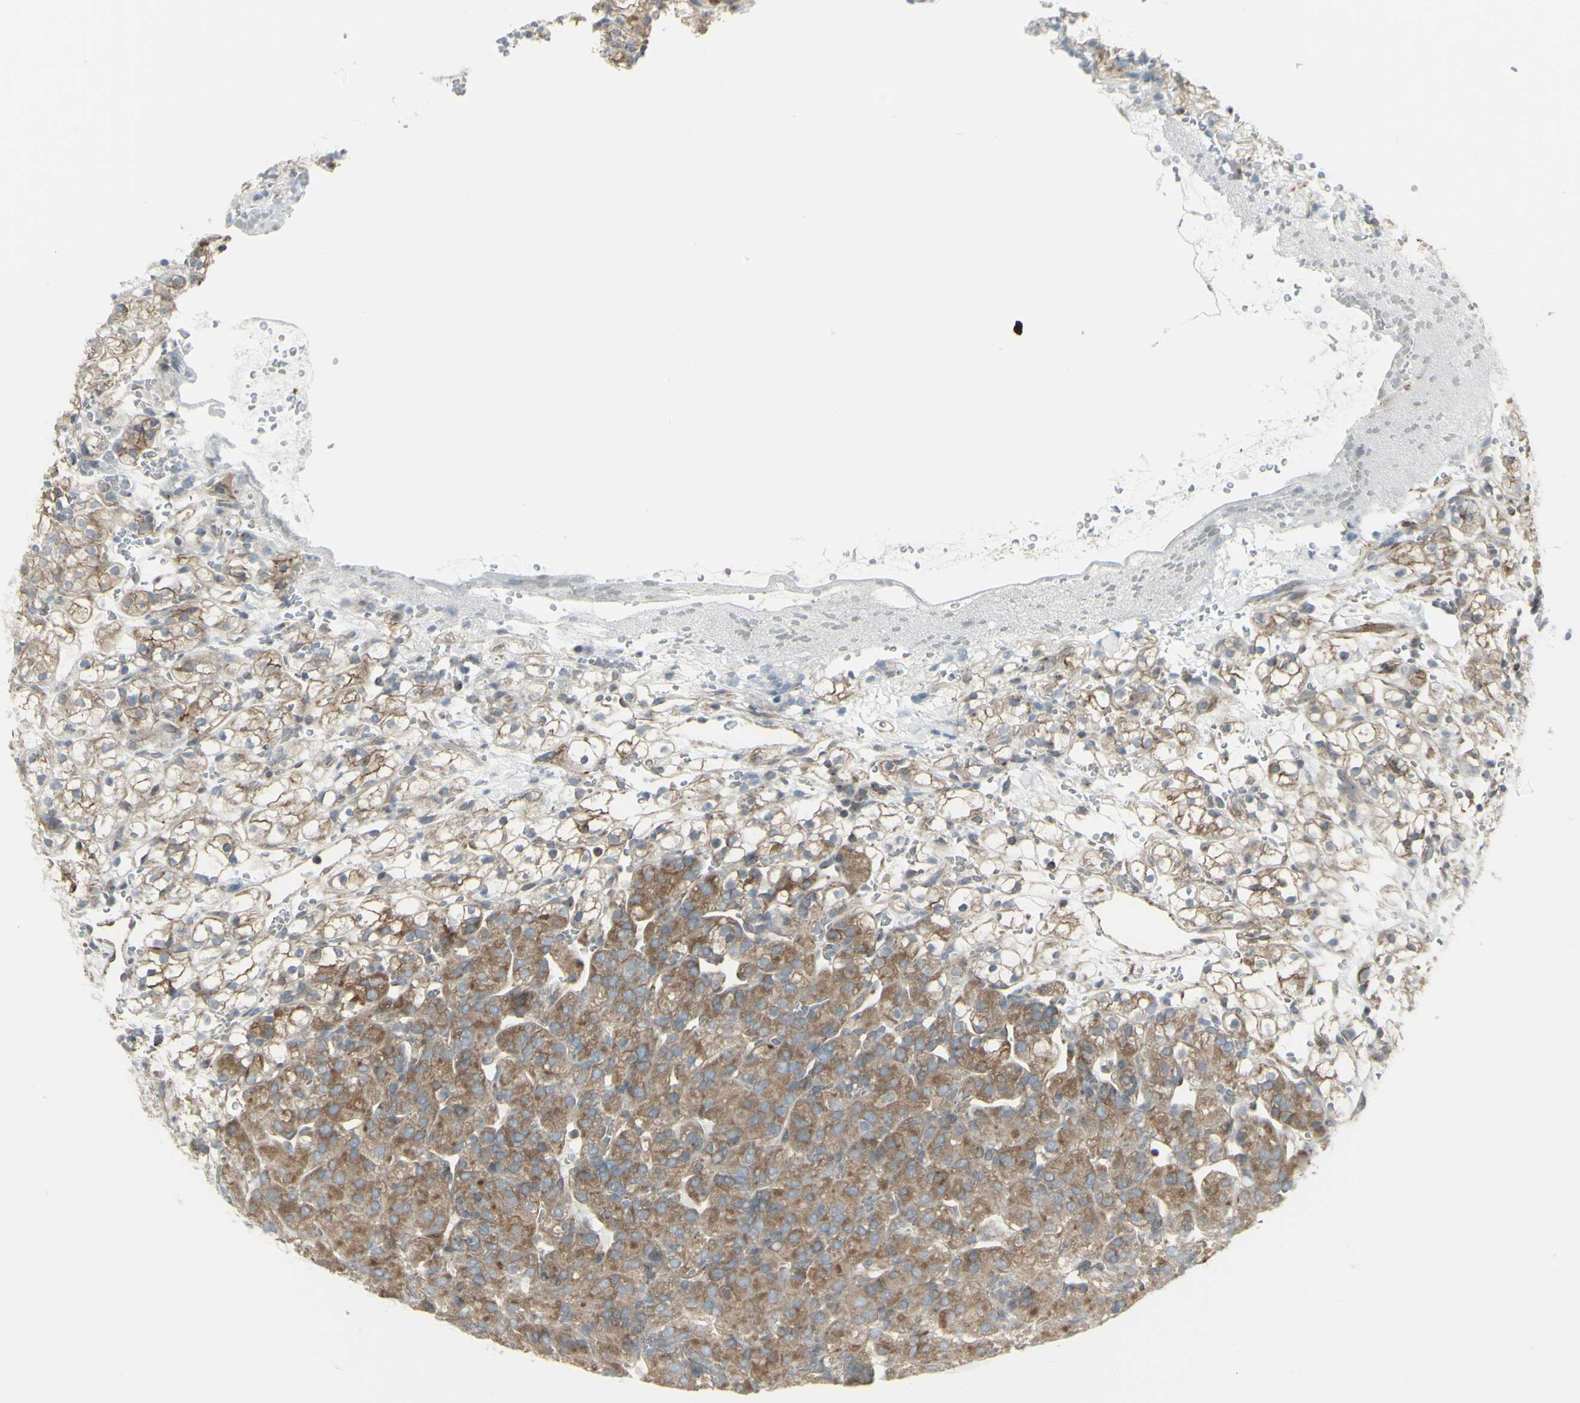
{"staining": {"intensity": "moderate", "quantity": ">75%", "location": "cytoplasmic/membranous"}, "tissue": "renal cancer", "cell_type": "Tumor cells", "image_type": "cancer", "snomed": [{"axis": "morphology", "description": "Adenocarcinoma, NOS"}, {"axis": "topography", "description": "Kidney"}], "caption": "Immunohistochemical staining of renal adenocarcinoma demonstrates moderate cytoplasmic/membranous protein positivity in approximately >75% of tumor cells.", "gene": "GALNT6", "patient": {"sex": "male", "age": 61}}